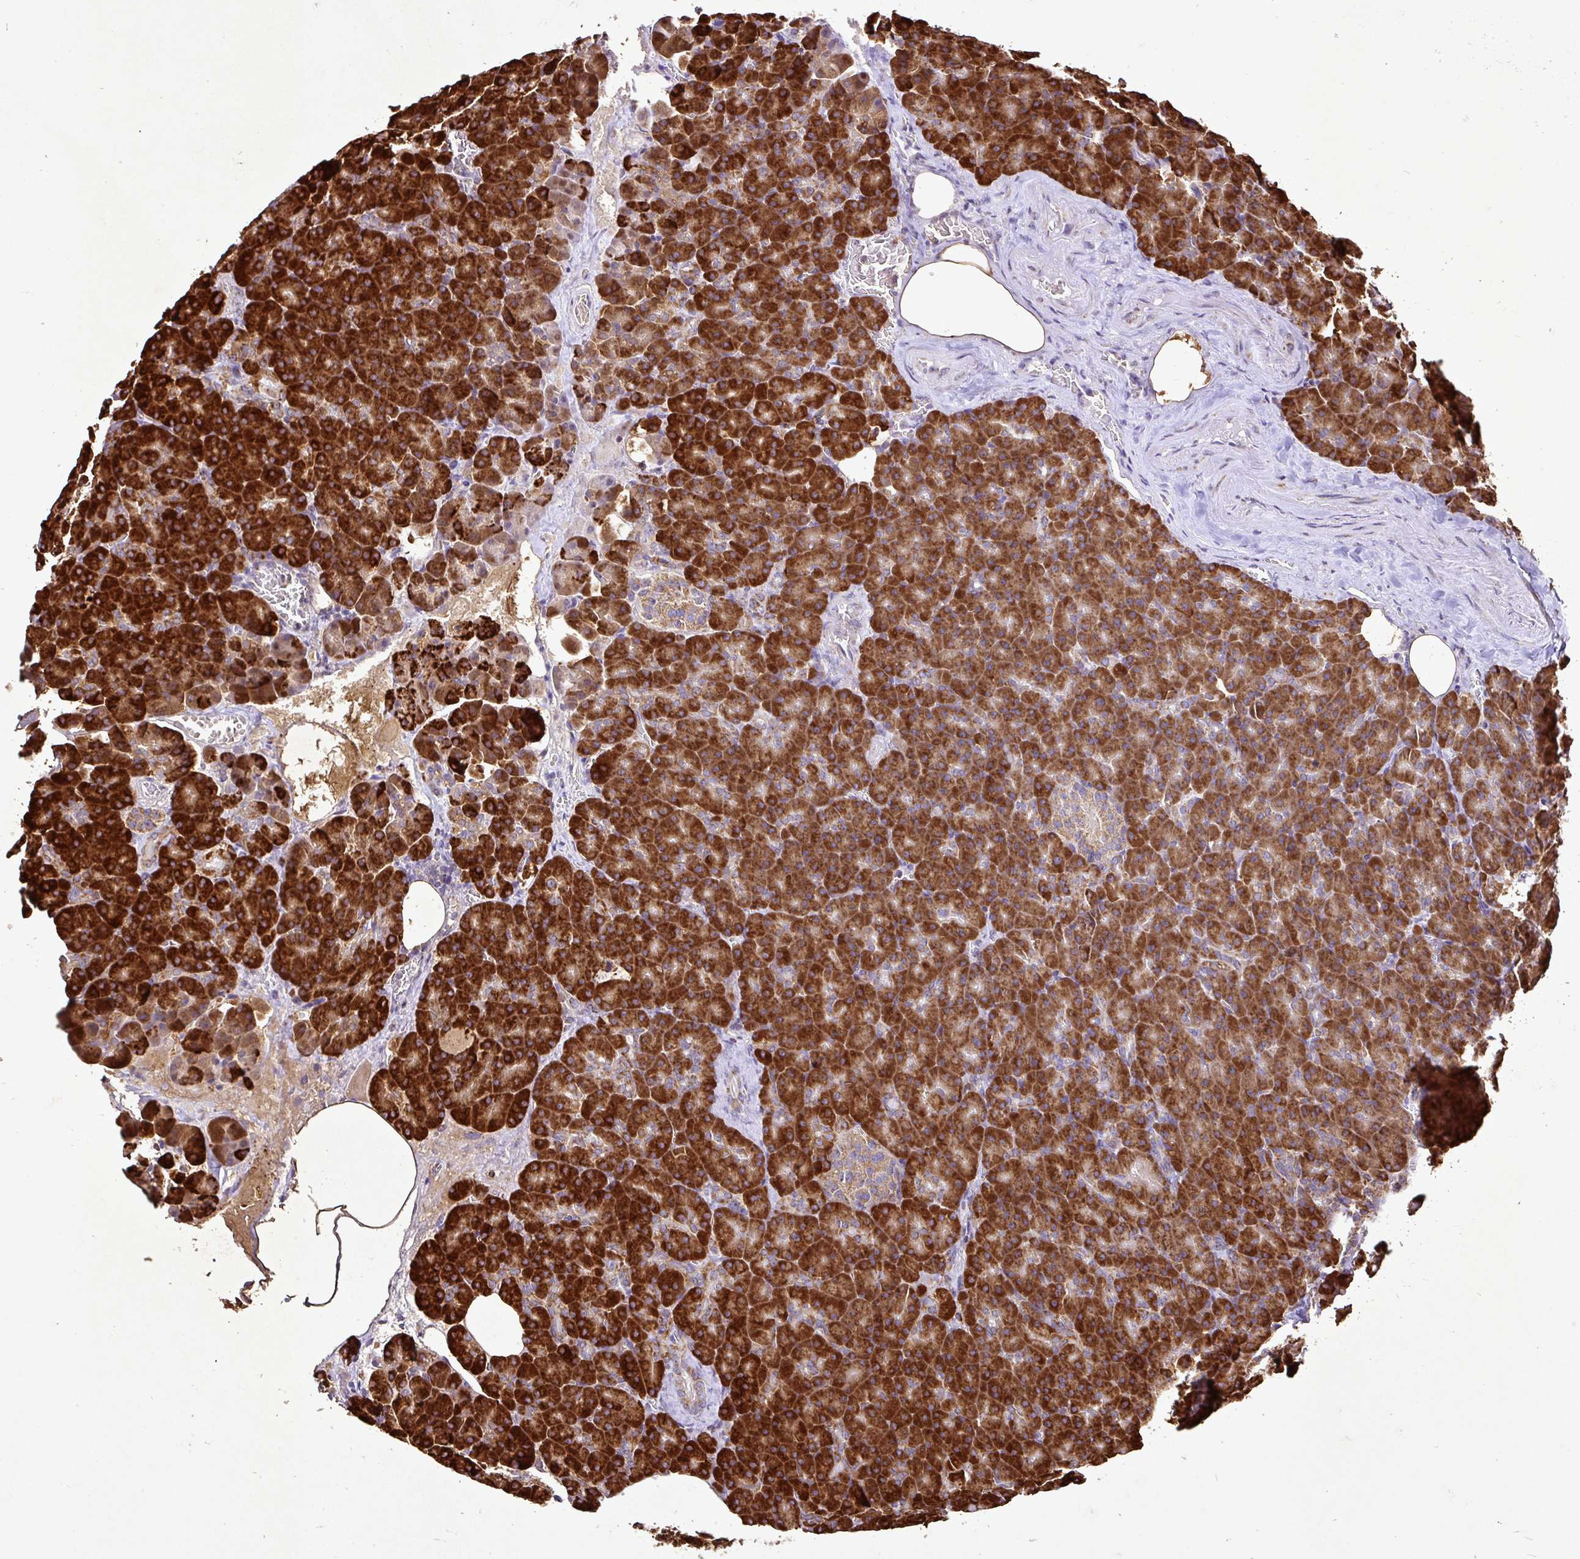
{"staining": {"intensity": "strong", "quantity": ">75%", "location": "cytoplasmic/membranous"}, "tissue": "pancreas", "cell_type": "Exocrine glandular cells", "image_type": "normal", "snomed": [{"axis": "morphology", "description": "Normal tissue, NOS"}, {"axis": "topography", "description": "Pancreas"}], "caption": "Pancreas stained with immunohistochemistry (IHC) demonstrates strong cytoplasmic/membranous expression in about >75% of exocrine glandular cells. Nuclei are stained in blue.", "gene": "AGK", "patient": {"sex": "female", "age": 74}}